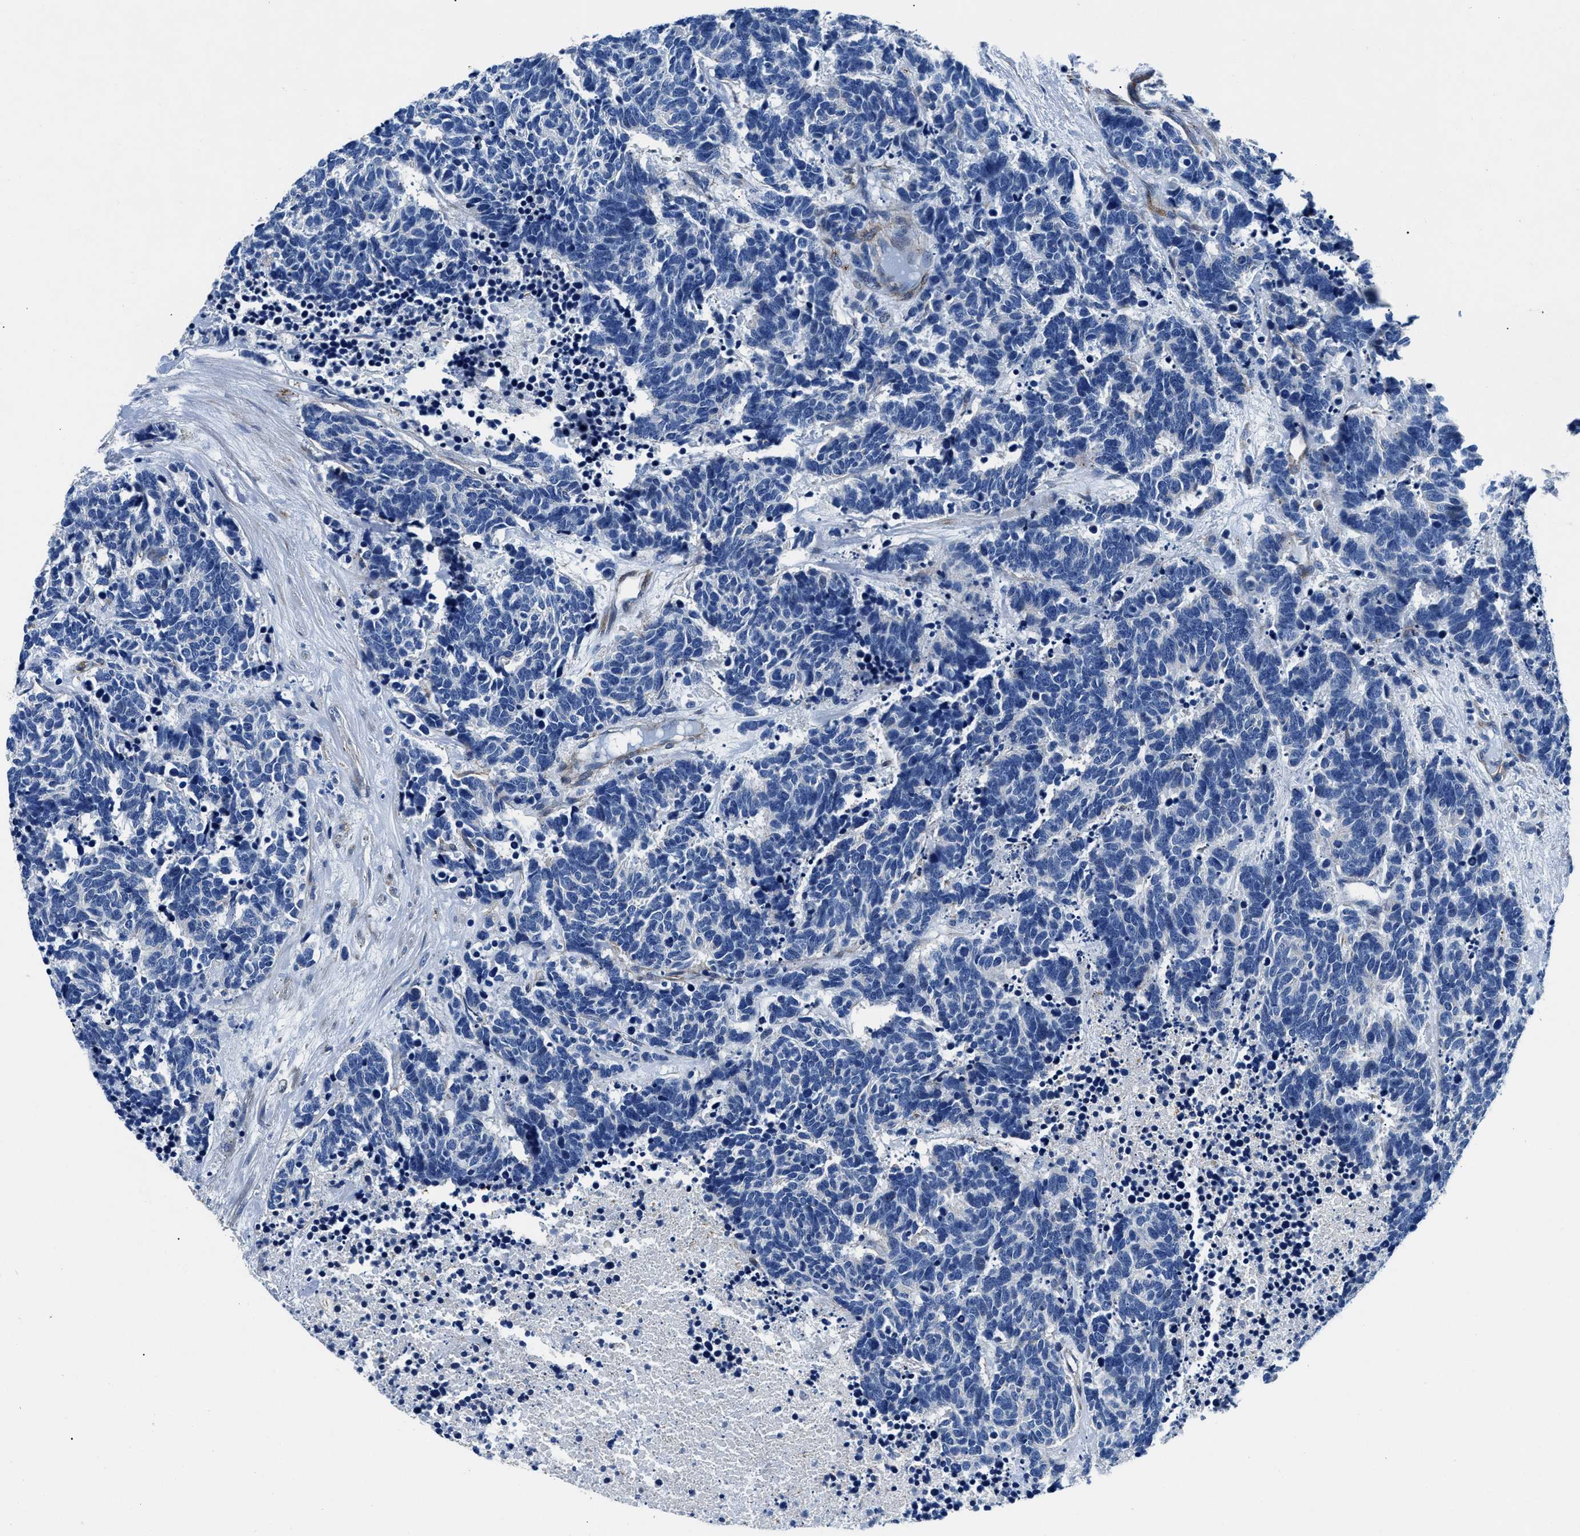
{"staining": {"intensity": "negative", "quantity": "none", "location": "none"}, "tissue": "carcinoid", "cell_type": "Tumor cells", "image_type": "cancer", "snomed": [{"axis": "morphology", "description": "Carcinoma, NOS"}, {"axis": "morphology", "description": "Carcinoid, malignant, NOS"}, {"axis": "topography", "description": "Urinary bladder"}], "caption": "Malignant carcinoid stained for a protein using IHC reveals no staining tumor cells.", "gene": "DAG1", "patient": {"sex": "male", "age": 57}}